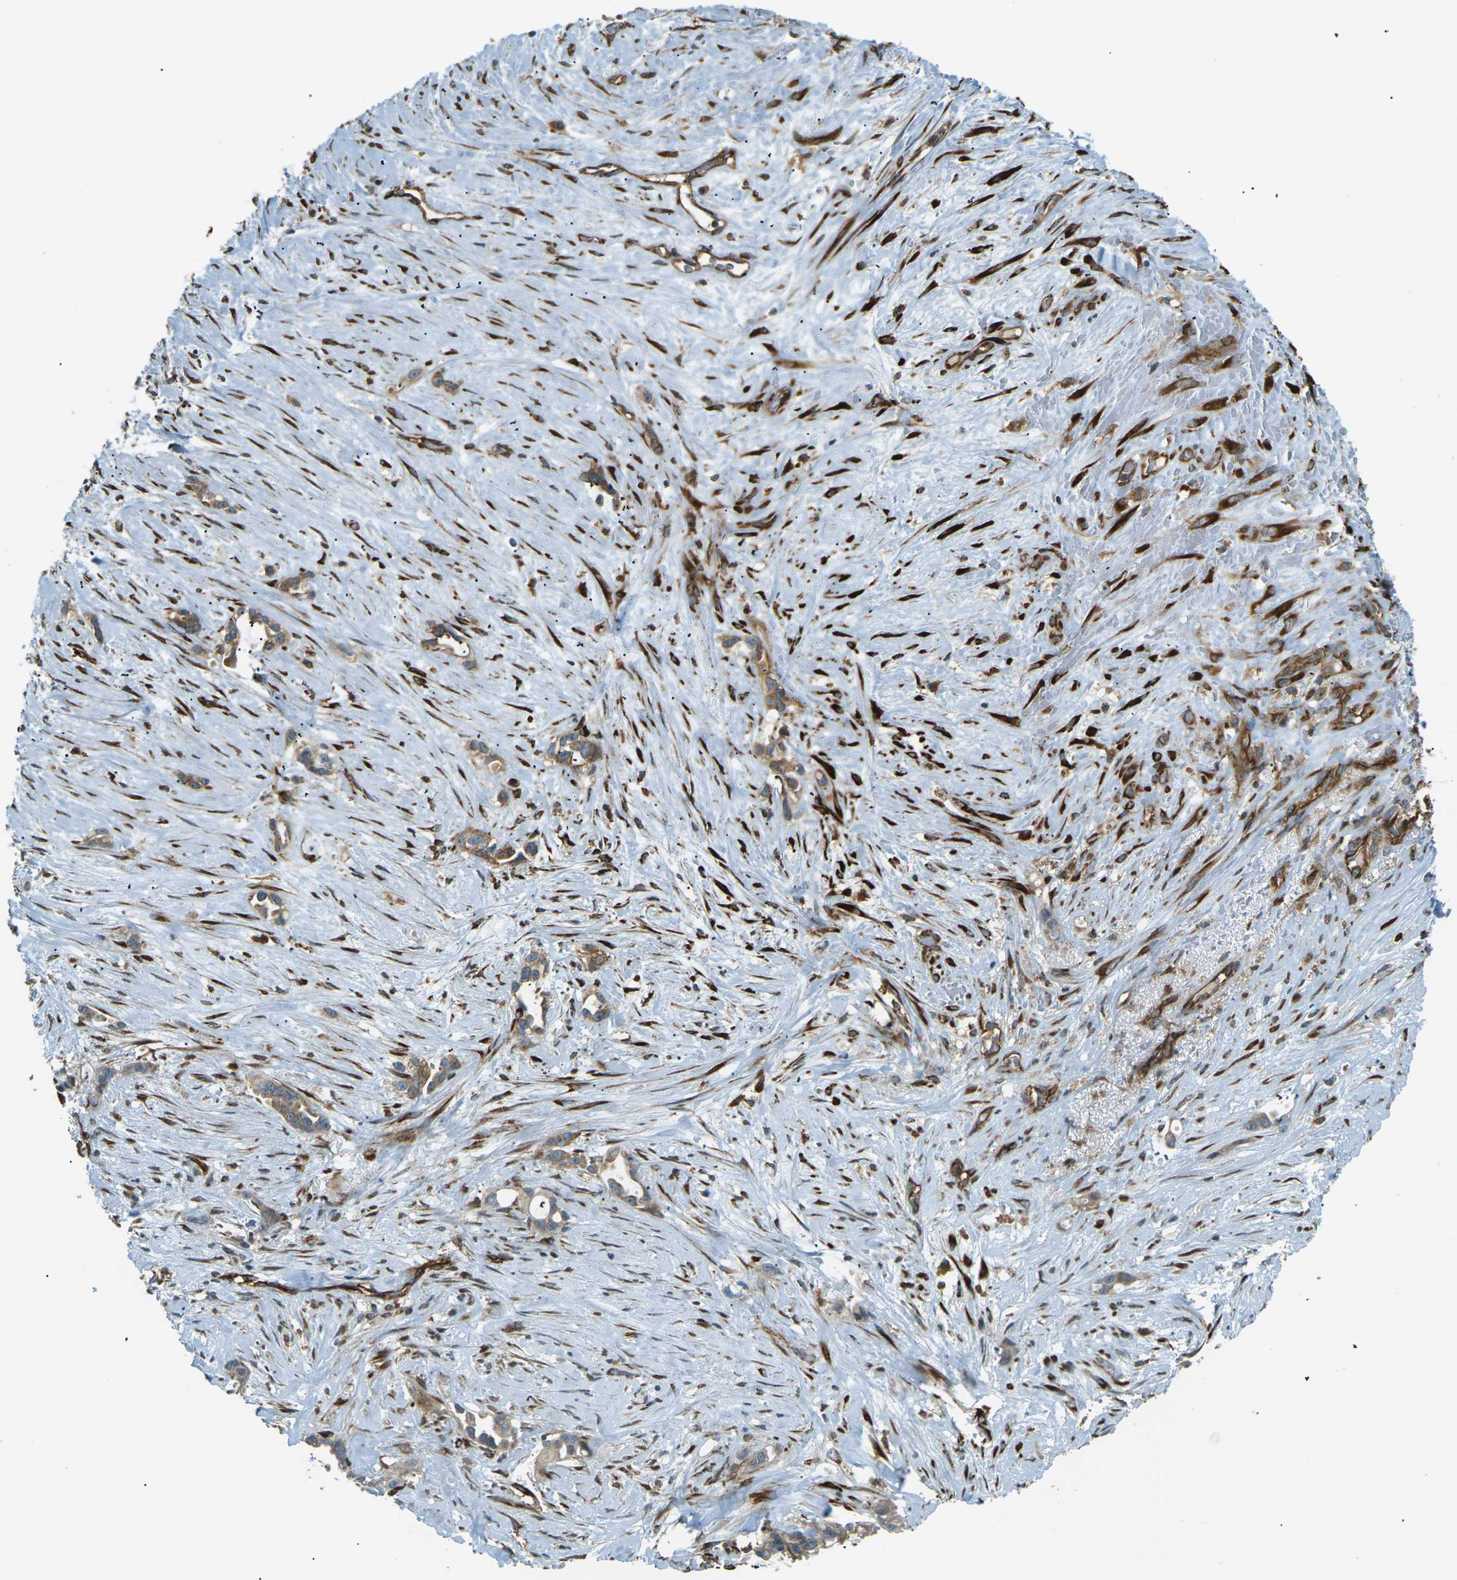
{"staining": {"intensity": "moderate", "quantity": ">75%", "location": "cytoplasmic/membranous"}, "tissue": "liver cancer", "cell_type": "Tumor cells", "image_type": "cancer", "snomed": [{"axis": "morphology", "description": "Cholangiocarcinoma"}, {"axis": "topography", "description": "Liver"}], "caption": "Cholangiocarcinoma (liver) was stained to show a protein in brown. There is medium levels of moderate cytoplasmic/membranous positivity in approximately >75% of tumor cells.", "gene": "S1PR1", "patient": {"sex": "female", "age": 65}}